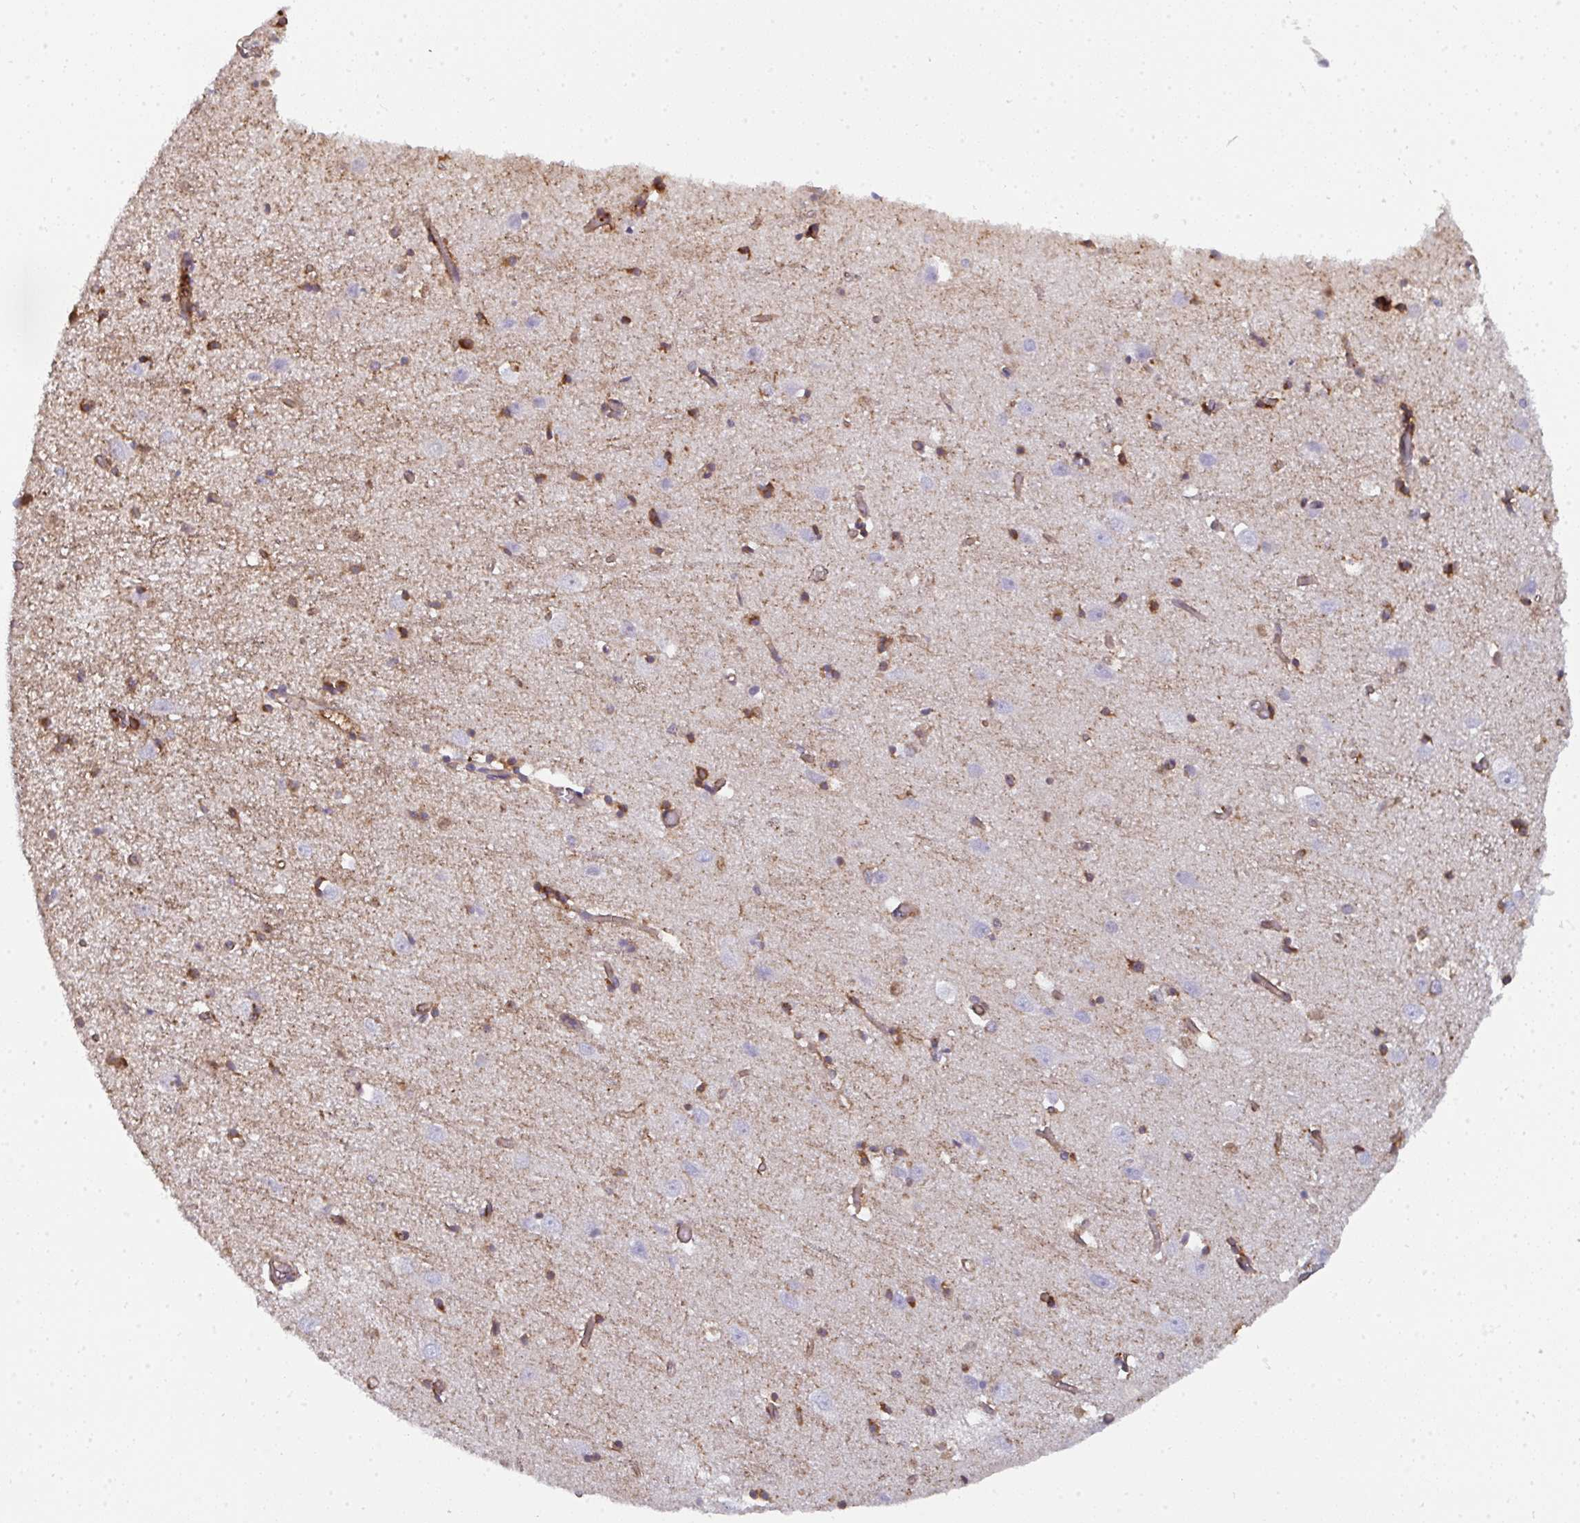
{"staining": {"intensity": "moderate", "quantity": ">75%", "location": "cytoplasmic/membranous"}, "tissue": "cerebral cortex", "cell_type": "Endothelial cells", "image_type": "normal", "snomed": [{"axis": "morphology", "description": "Normal tissue, NOS"}, {"axis": "topography", "description": "Cerebral cortex"}], "caption": "Moderate cytoplasmic/membranous expression is present in approximately >75% of endothelial cells in benign cerebral cortex. Nuclei are stained in blue.", "gene": "DYNC1I2", "patient": {"sex": "male", "age": 70}}